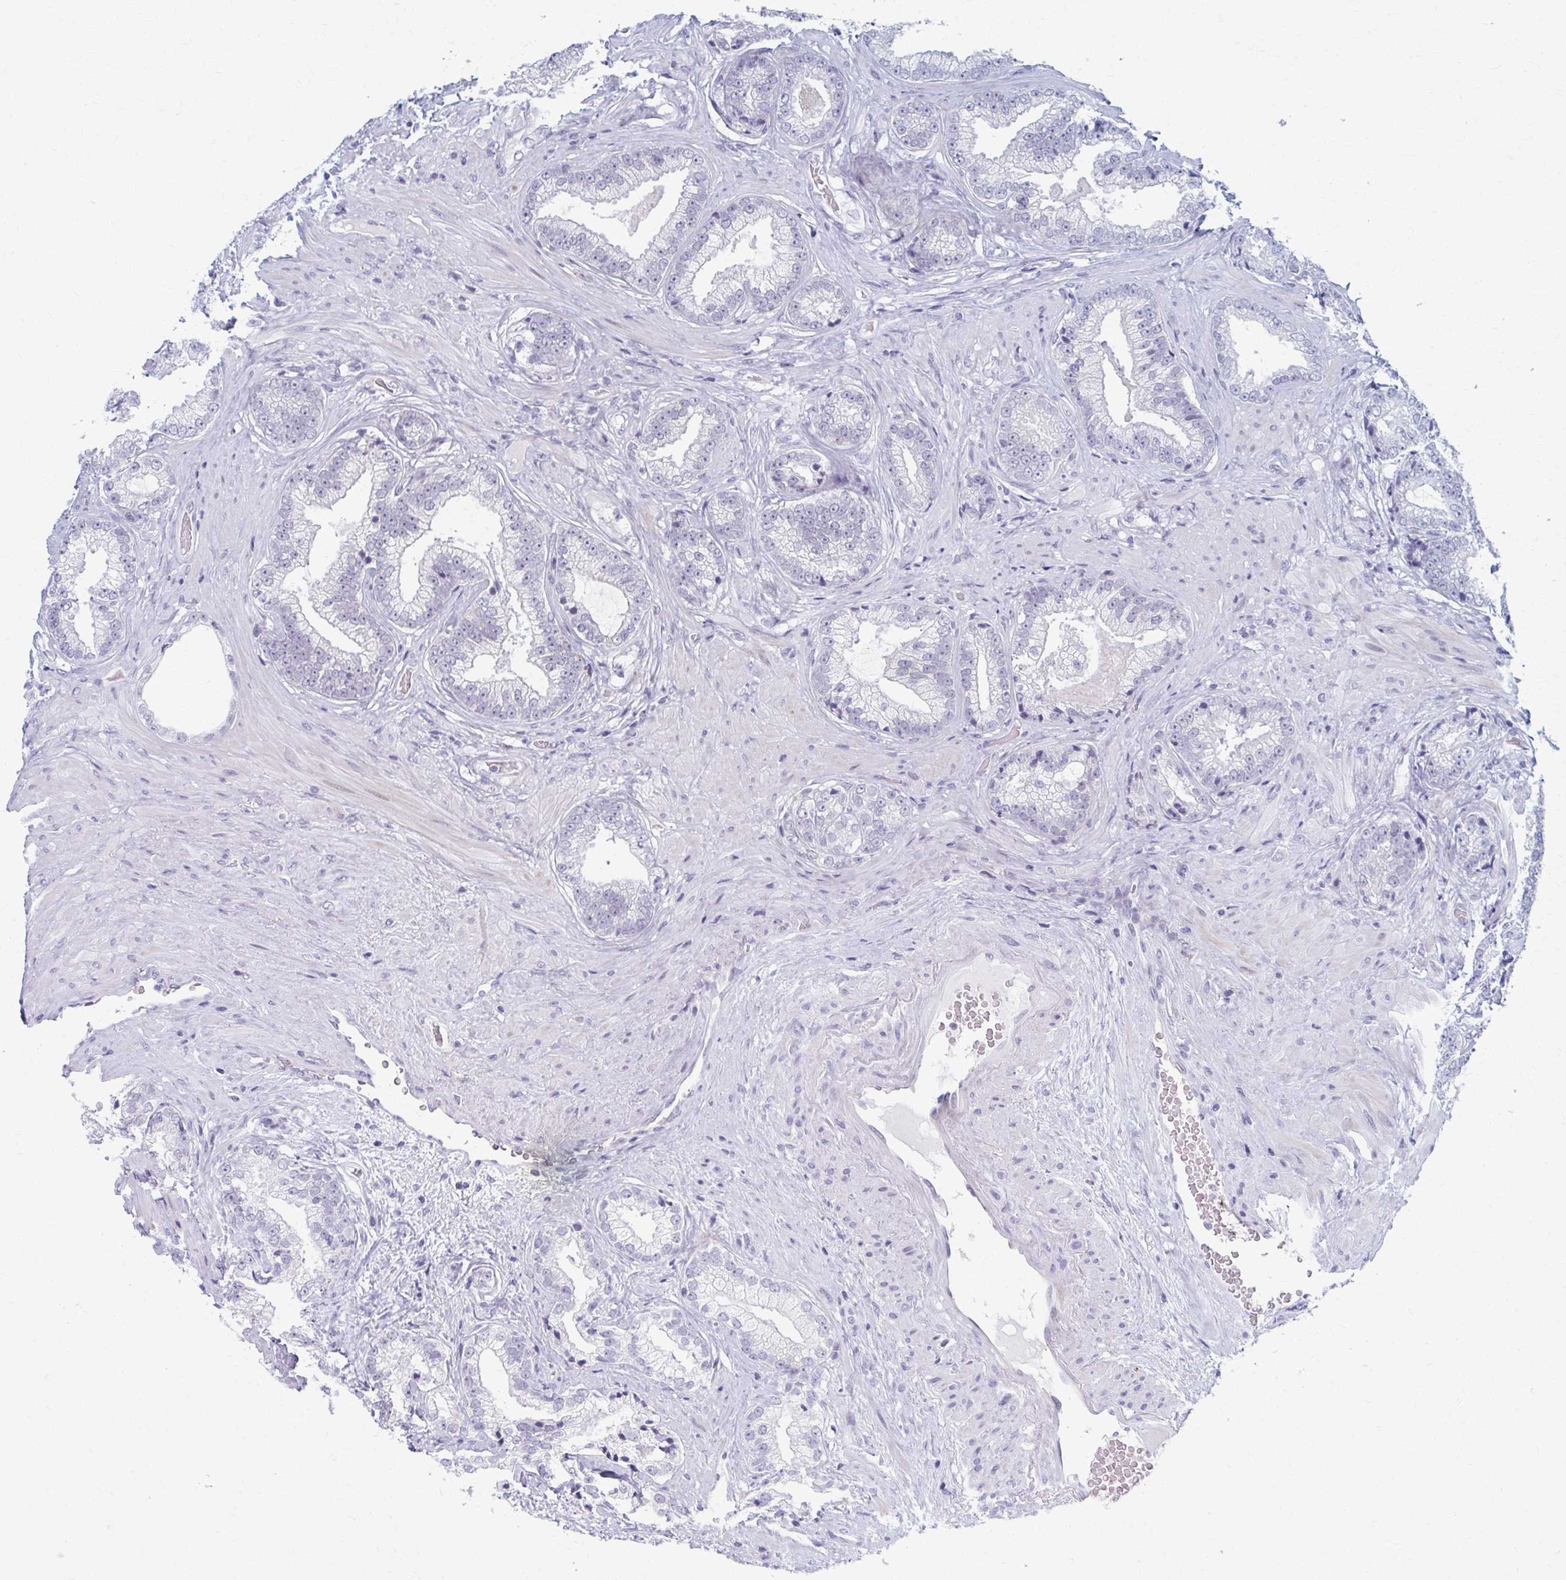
{"staining": {"intensity": "negative", "quantity": "none", "location": "none"}, "tissue": "prostate cancer", "cell_type": "Tumor cells", "image_type": "cancer", "snomed": [{"axis": "morphology", "description": "Adenocarcinoma, Low grade"}, {"axis": "topography", "description": "Prostate"}], "caption": "Prostate cancer (low-grade adenocarcinoma) was stained to show a protein in brown. There is no significant positivity in tumor cells.", "gene": "ABHD16B", "patient": {"sex": "male", "age": 61}}